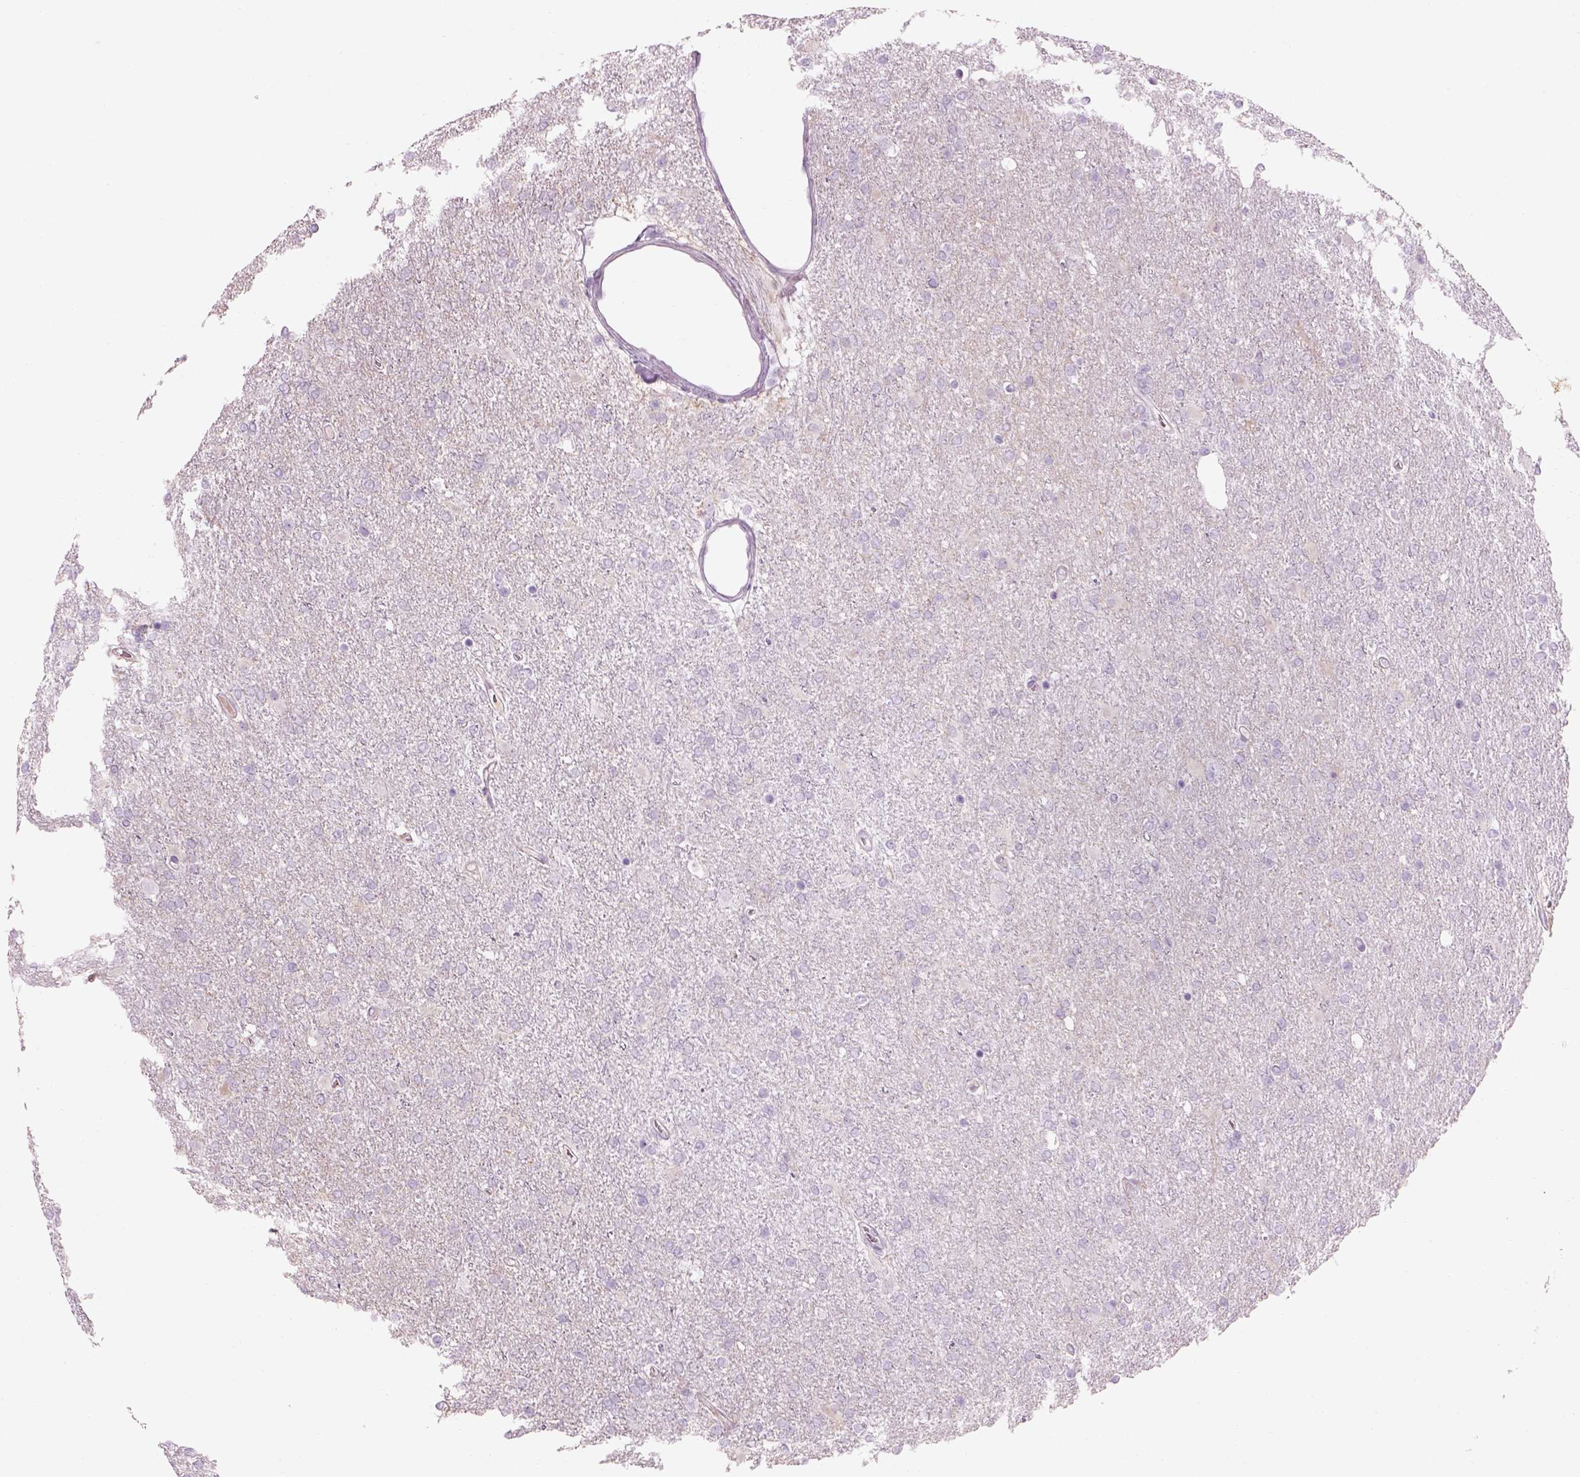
{"staining": {"intensity": "negative", "quantity": "none", "location": "none"}, "tissue": "glioma", "cell_type": "Tumor cells", "image_type": "cancer", "snomed": [{"axis": "morphology", "description": "Glioma, malignant, High grade"}, {"axis": "topography", "description": "Cerebral cortex"}], "caption": "High magnification brightfield microscopy of glioma stained with DAB (brown) and counterstained with hematoxylin (blue): tumor cells show no significant staining. (Stains: DAB (3,3'-diaminobenzidine) immunohistochemistry with hematoxylin counter stain, Microscopy: brightfield microscopy at high magnification).", "gene": "GAS2L2", "patient": {"sex": "male", "age": 70}}